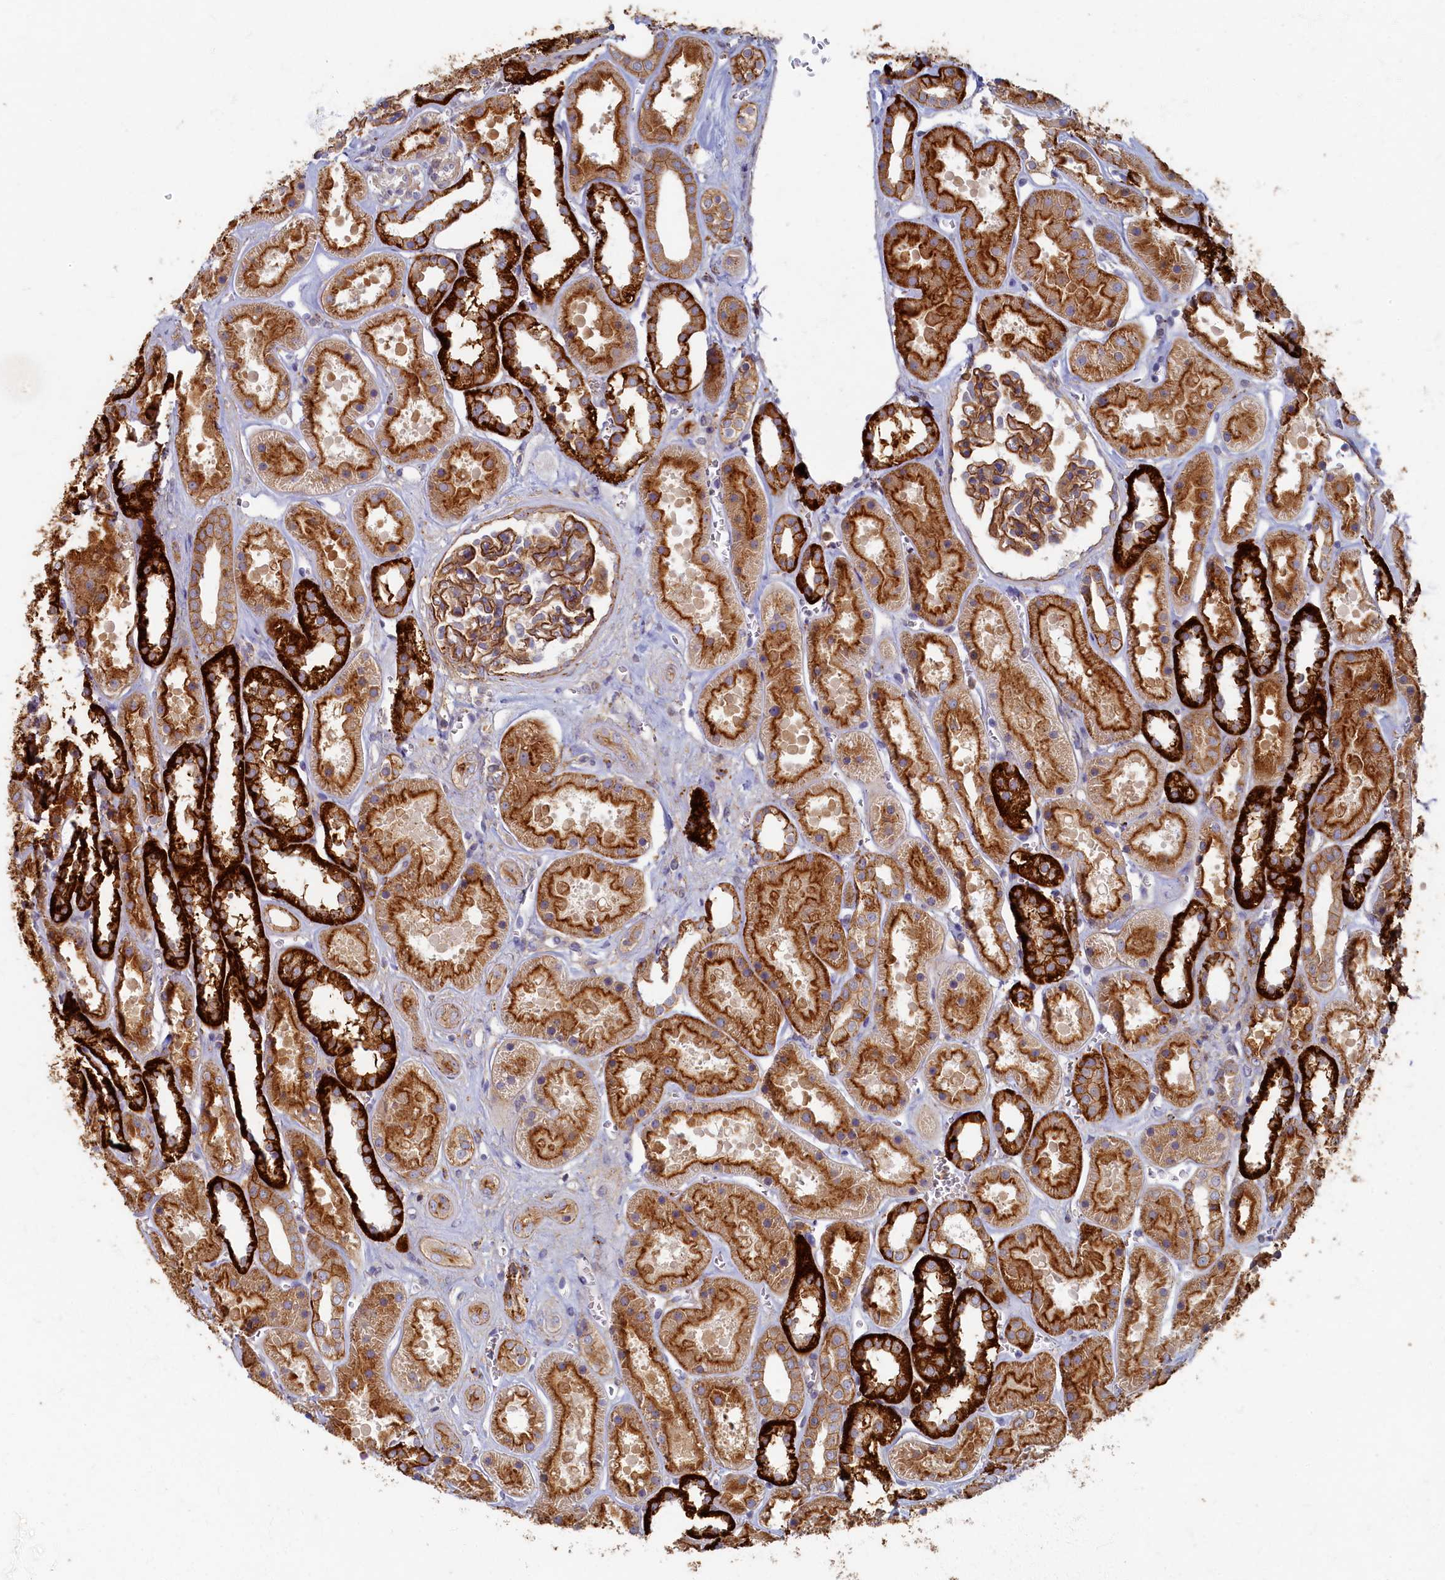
{"staining": {"intensity": "moderate", "quantity": ">75%", "location": "cytoplasmic/membranous"}, "tissue": "kidney", "cell_type": "Cells in glomeruli", "image_type": "normal", "snomed": [{"axis": "morphology", "description": "Normal tissue, NOS"}, {"axis": "topography", "description": "Kidney"}], "caption": "Protein staining shows moderate cytoplasmic/membranous expression in approximately >75% of cells in glomeruli in normal kidney.", "gene": "PSMG2", "patient": {"sex": "female", "age": 41}}